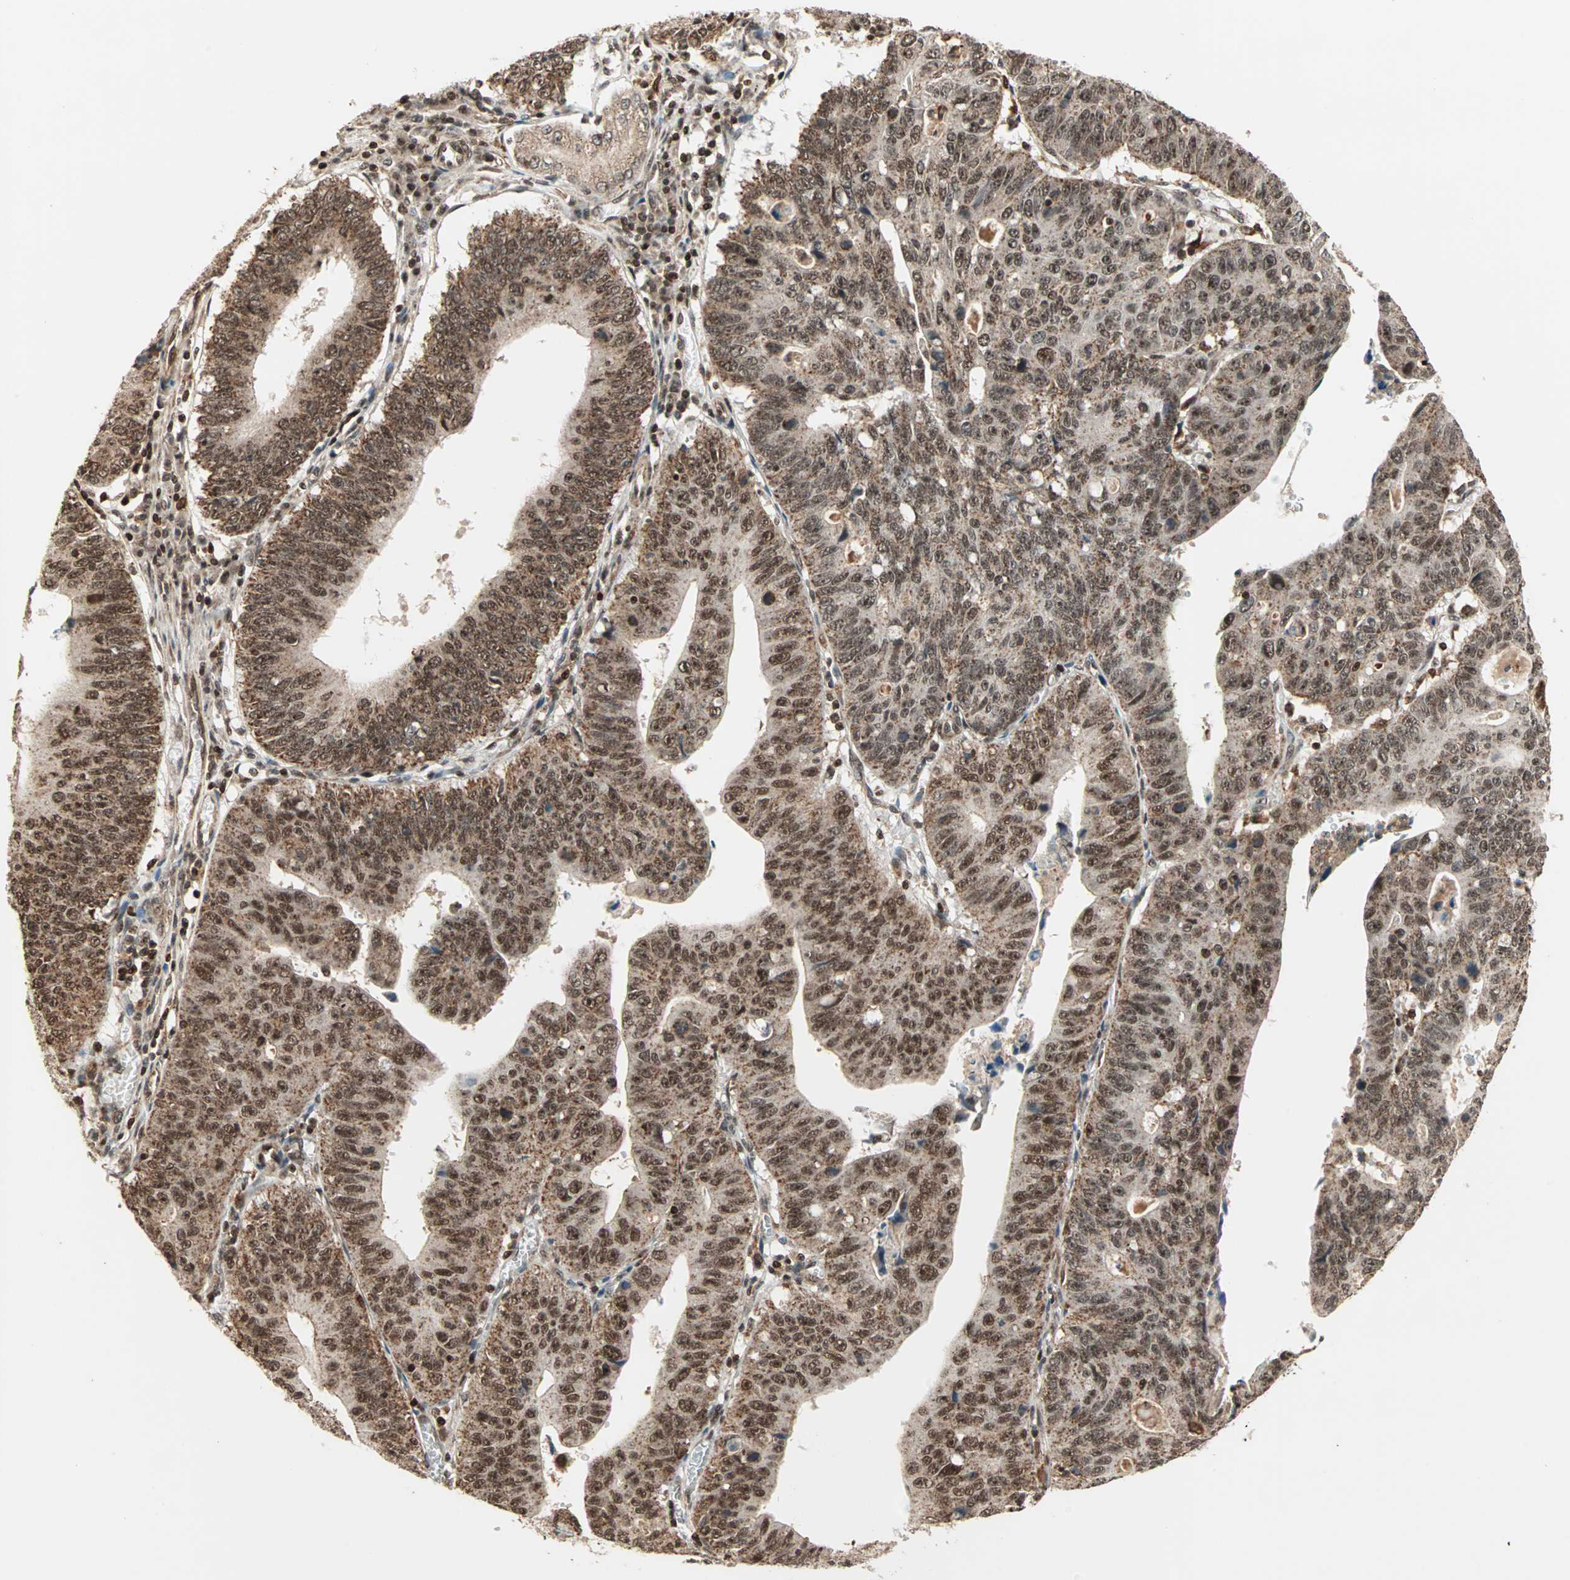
{"staining": {"intensity": "strong", "quantity": ">75%", "location": "cytoplasmic/membranous,nuclear"}, "tissue": "stomach cancer", "cell_type": "Tumor cells", "image_type": "cancer", "snomed": [{"axis": "morphology", "description": "Adenocarcinoma, NOS"}, {"axis": "topography", "description": "Stomach"}], "caption": "Protein expression analysis of human stomach cancer (adenocarcinoma) reveals strong cytoplasmic/membranous and nuclear staining in approximately >75% of tumor cells.", "gene": "ZBED9", "patient": {"sex": "male", "age": 59}}